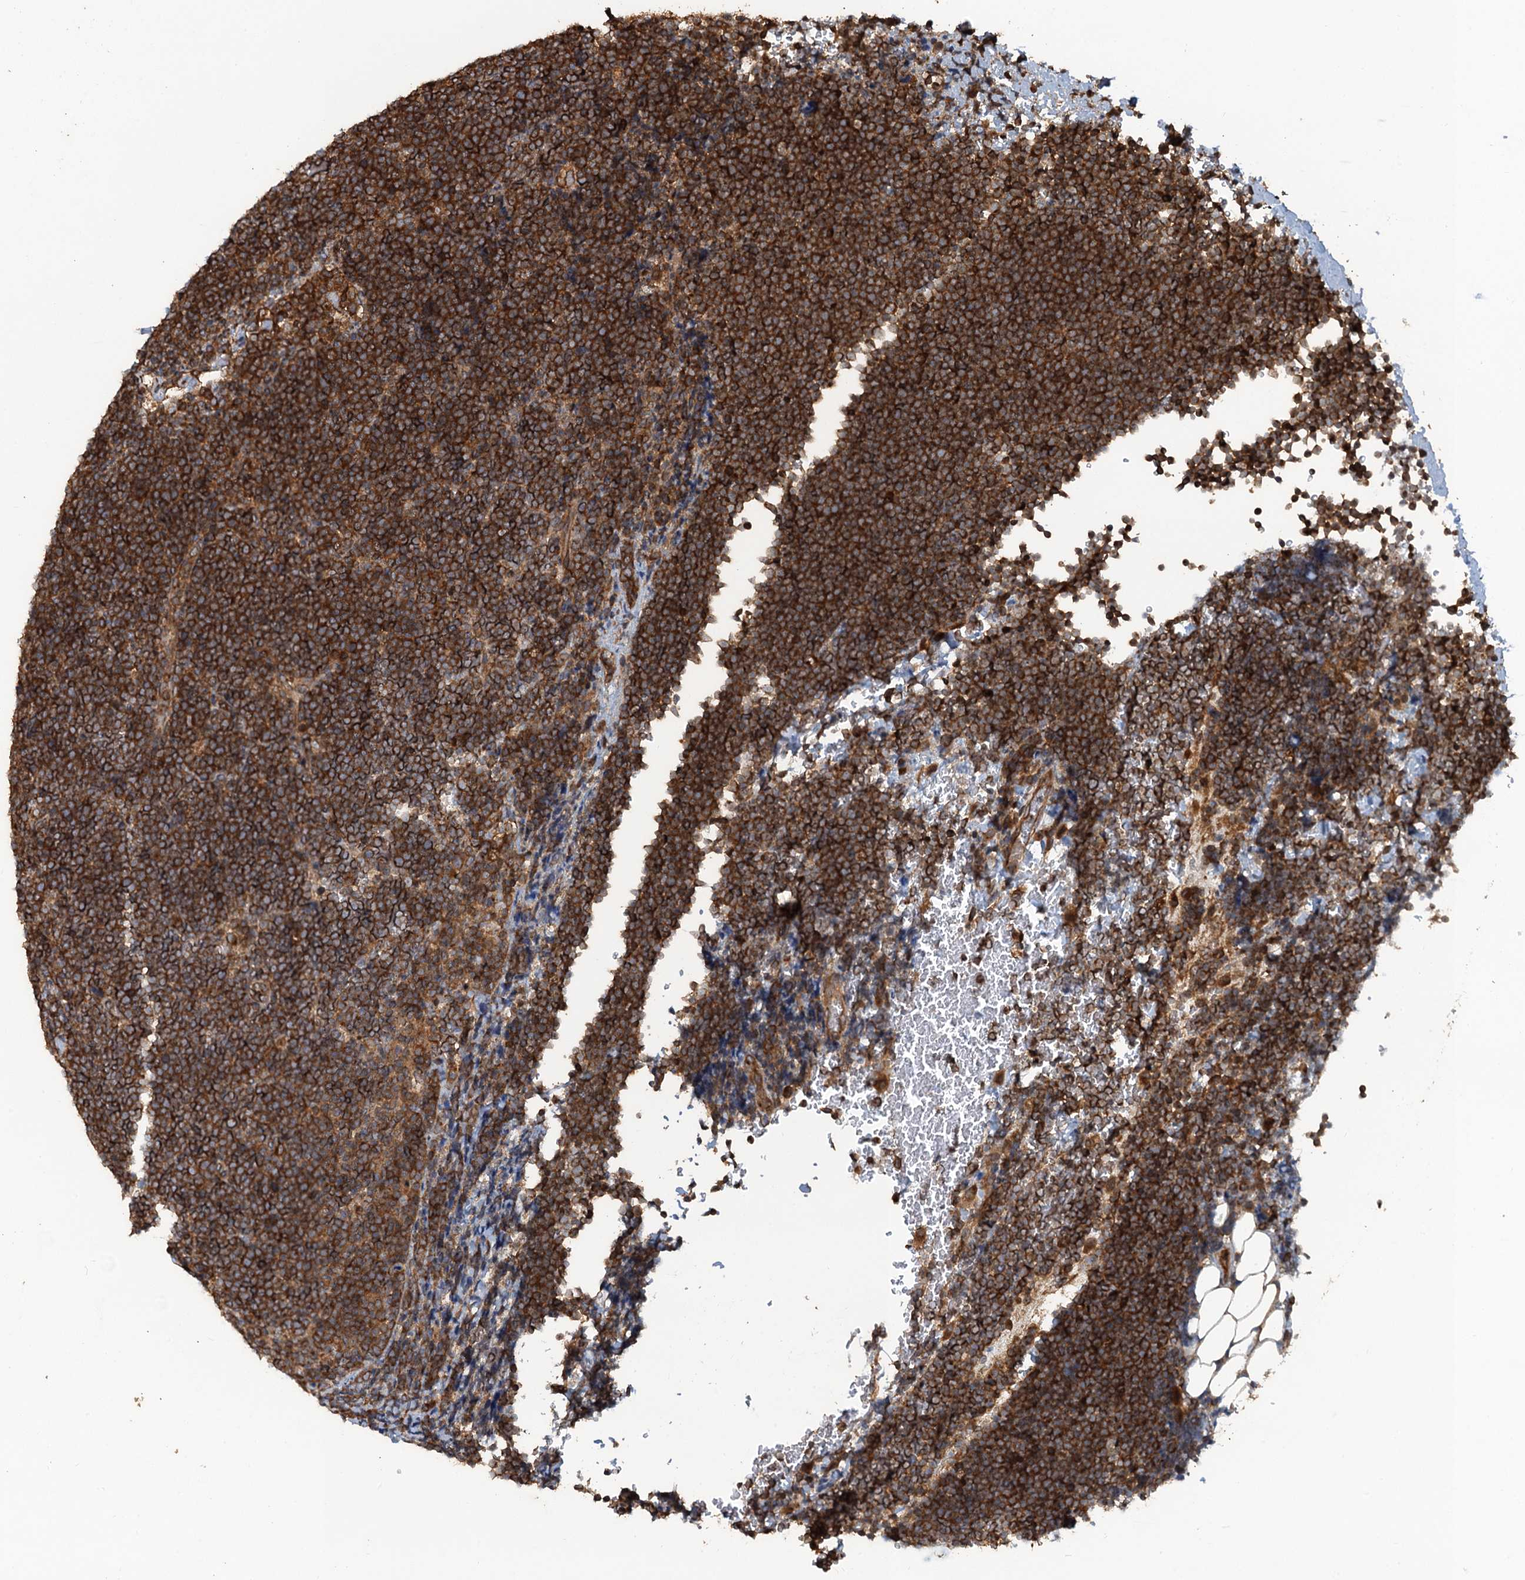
{"staining": {"intensity": "strong", "quantity": ">75%", "location": "cytoplasmic/membranous"}, "tissue": "lymphoma", "cell_type": "Tumor cells", "image_type": "cancer", "snomed": [{"axis": "morphology", "description": "Malignant lymphoma, non-Hodgkin's type, High grade"}, {"axis": "topography", "description": "Lymph node"}], "caption": "Human lymphoma stained with a protein marker shows strong staining in tumor cells.", "gene": "GLE1", "patient": {"sex": "male", "age": 13}}